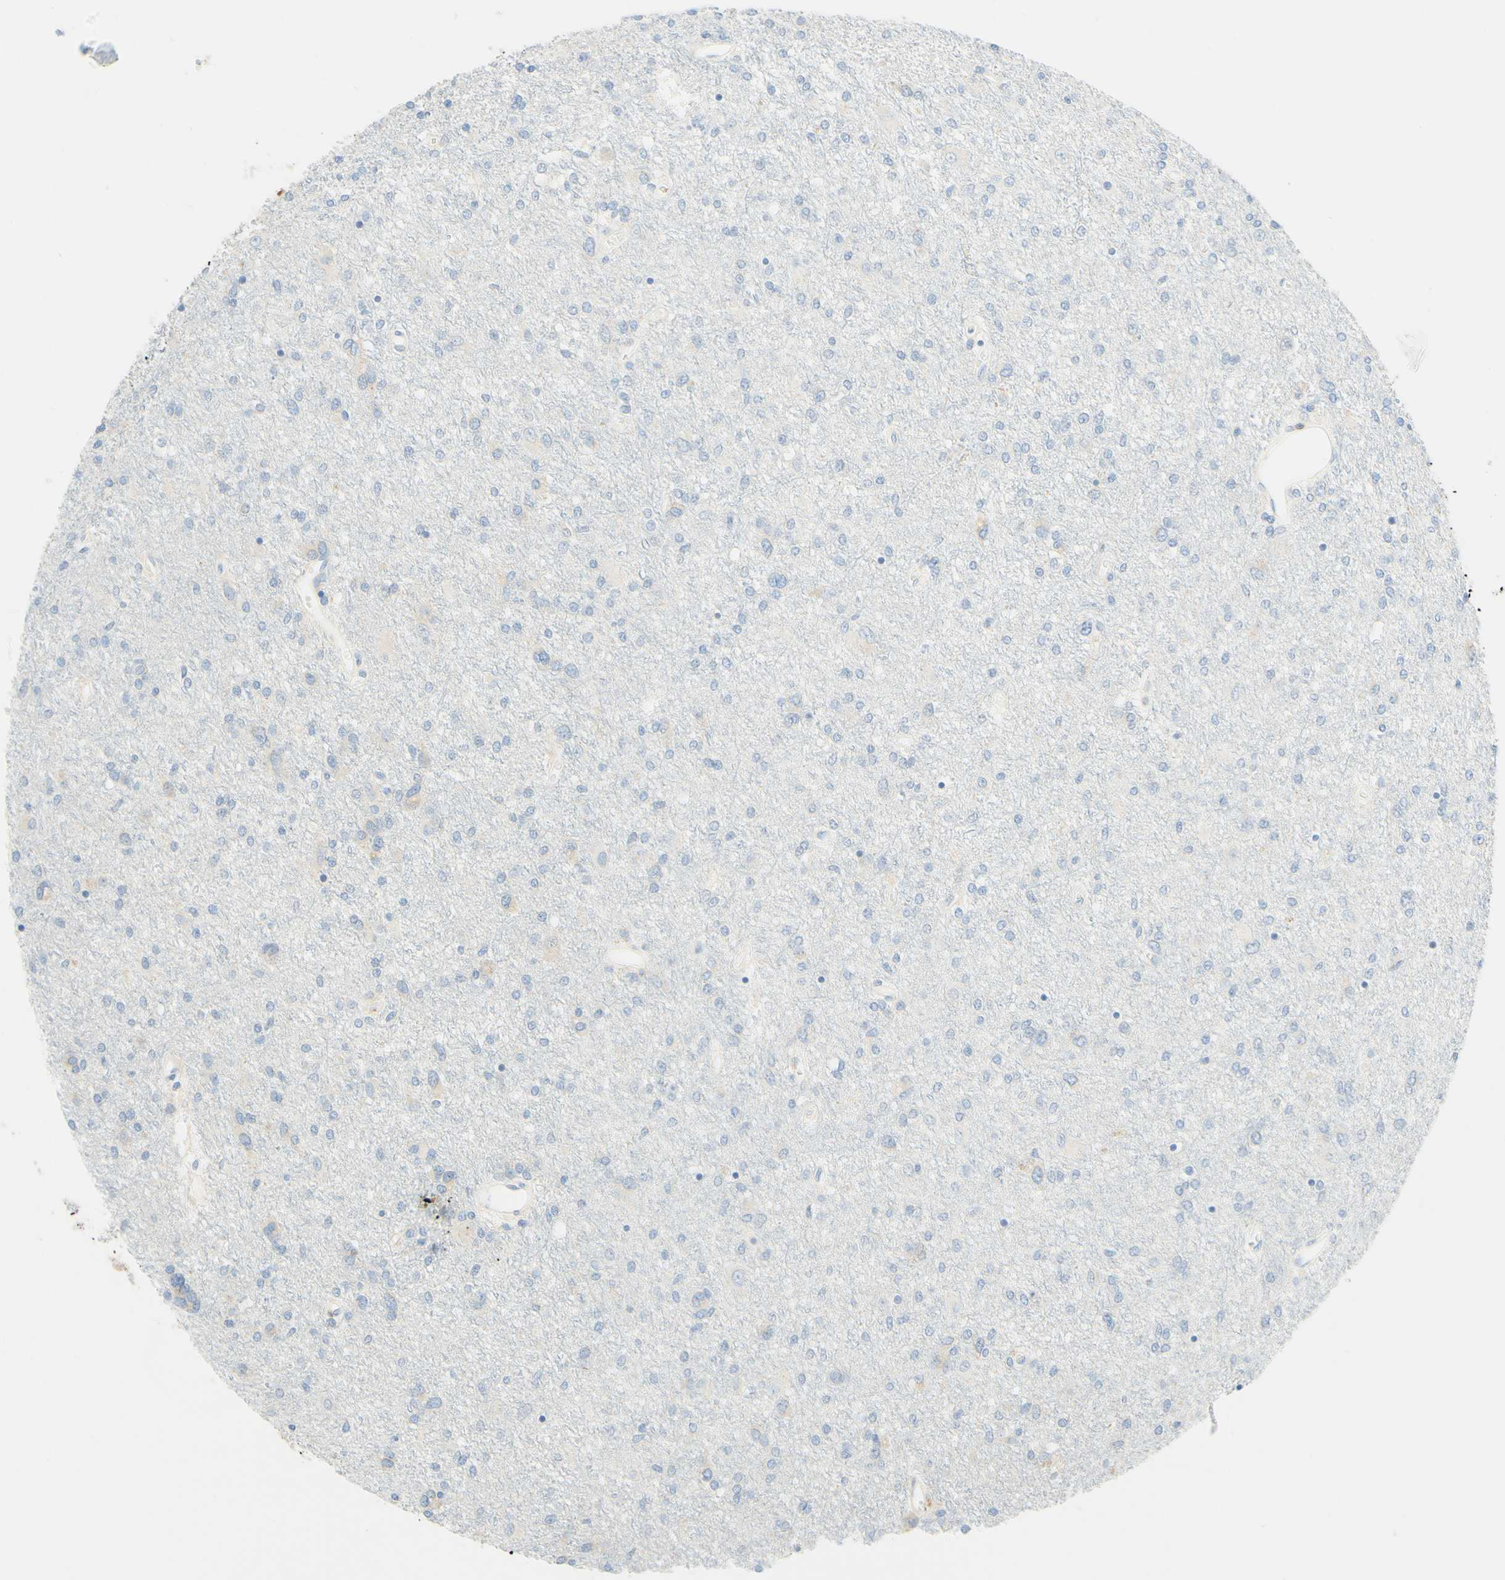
{"staining": {"intensity": "negative", "quantity": "none", "location": "none"}, "tissue": "glioma", "cell_type": "Tumor cells", "image_type": "cancer", "snomed": [{"axis": "morphology", "description": "Glioma, malignant, High grade"}, {"axis": "topography", "description": "Brain"}], "caption": "An immunohistochemistry (IHC) histopathology image of malignant glioma (high-grade) is shown. There is no staining in tumor cells of malignant glioma (high-grade).", "gene": "LAT", "patient": {"sex": "female", "age": 59}}